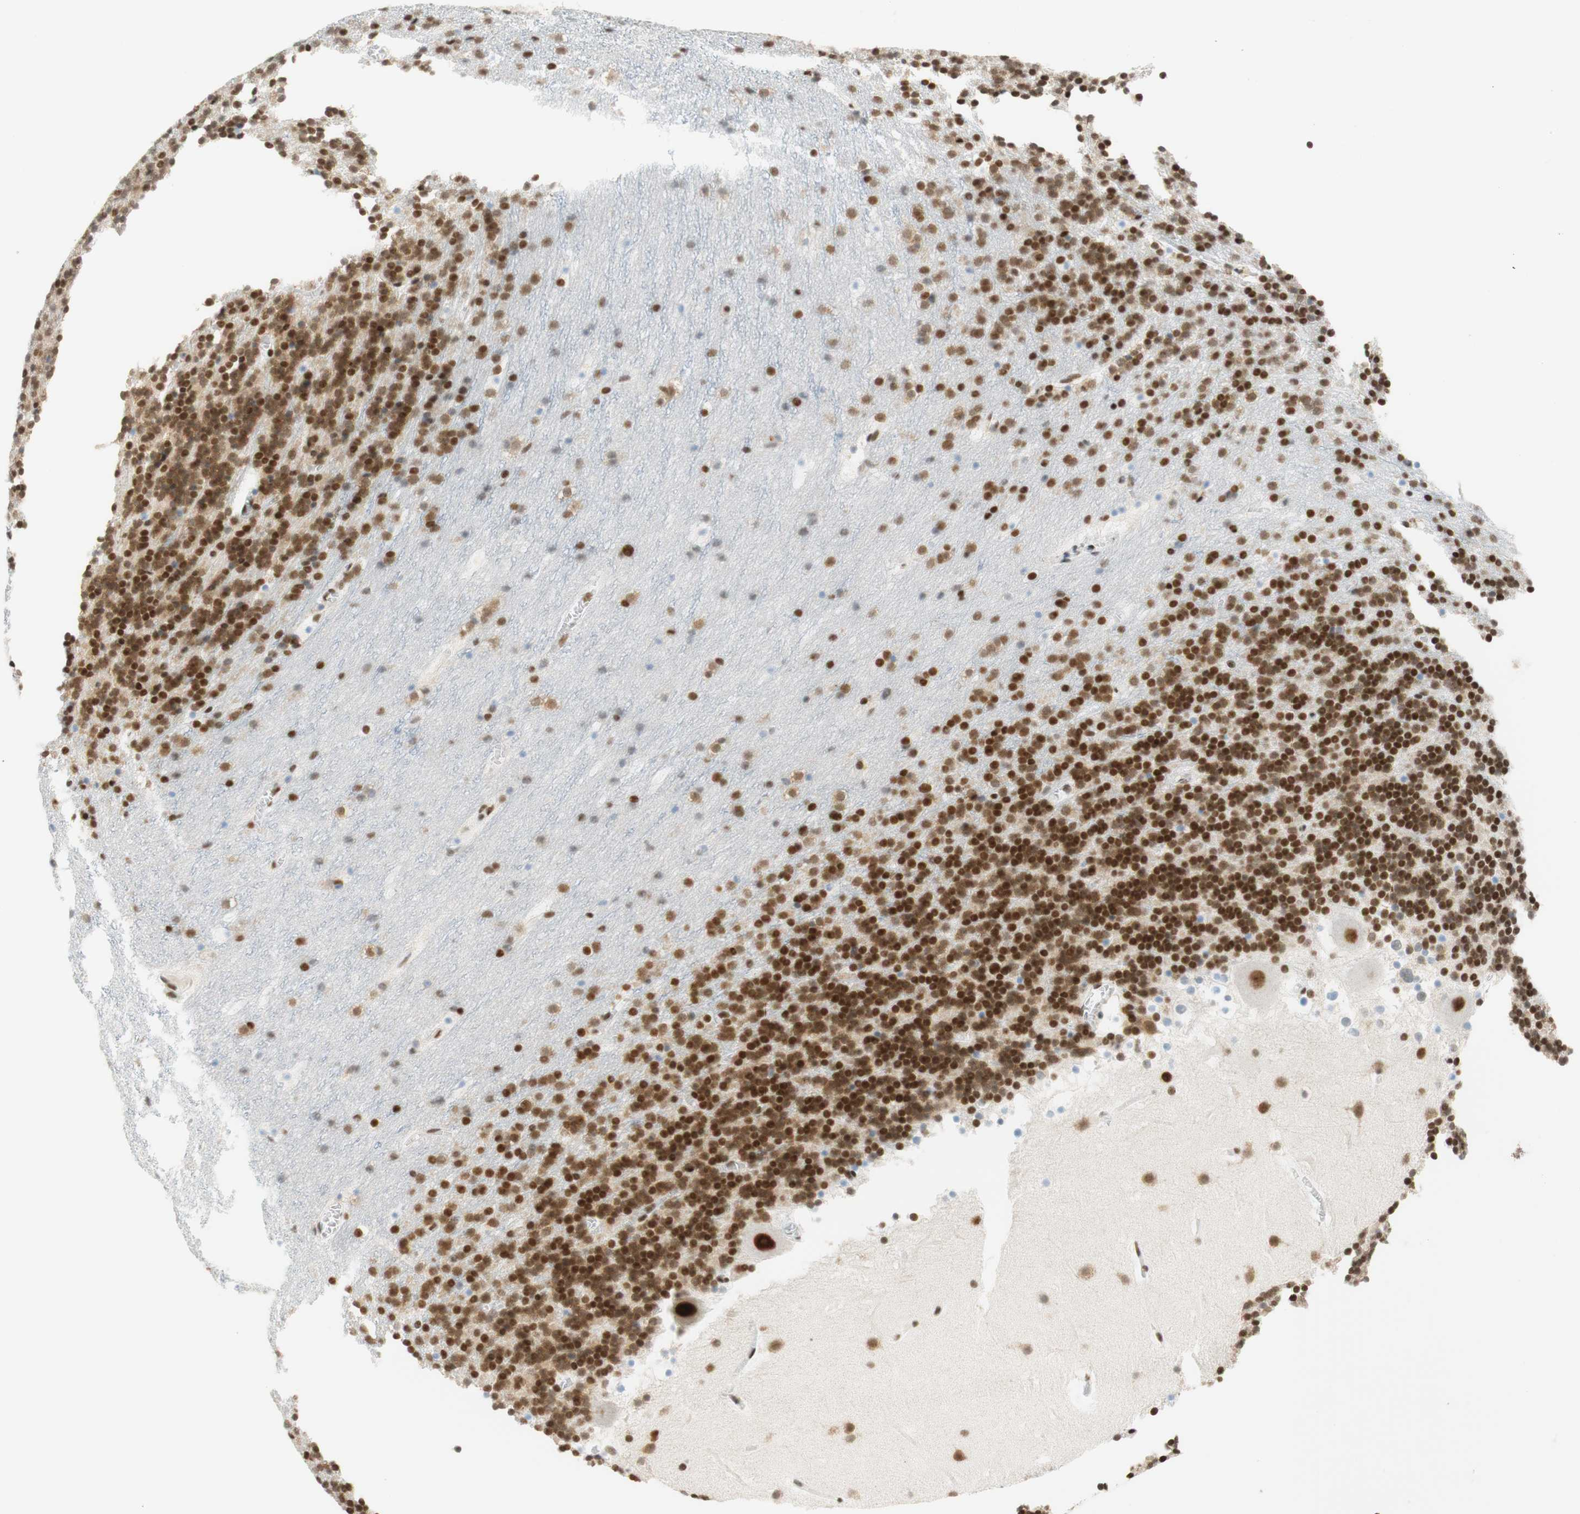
{"staining": {"intensity": "moderate", "quantity": ">75%", "location": "nuclear"}, "tissue": "cerebellum", "cell_type": "Cells in granular layer", "image_type": "normal", "snomed": [{"axis": "morphology", "description": "Normal tissue, NOS"}, {"axis": "topography", "description": "Cerebellum"}], "caption": "Brown immunohistochemical staining in normal cerebellum displays moderate nuclear expression in about >75% of cells in granular layer. (DAB = brown stain, brightfield microscopy at high magnification).", "gene": "RNF20", "patient": {"sex": "male", "age": 45}}